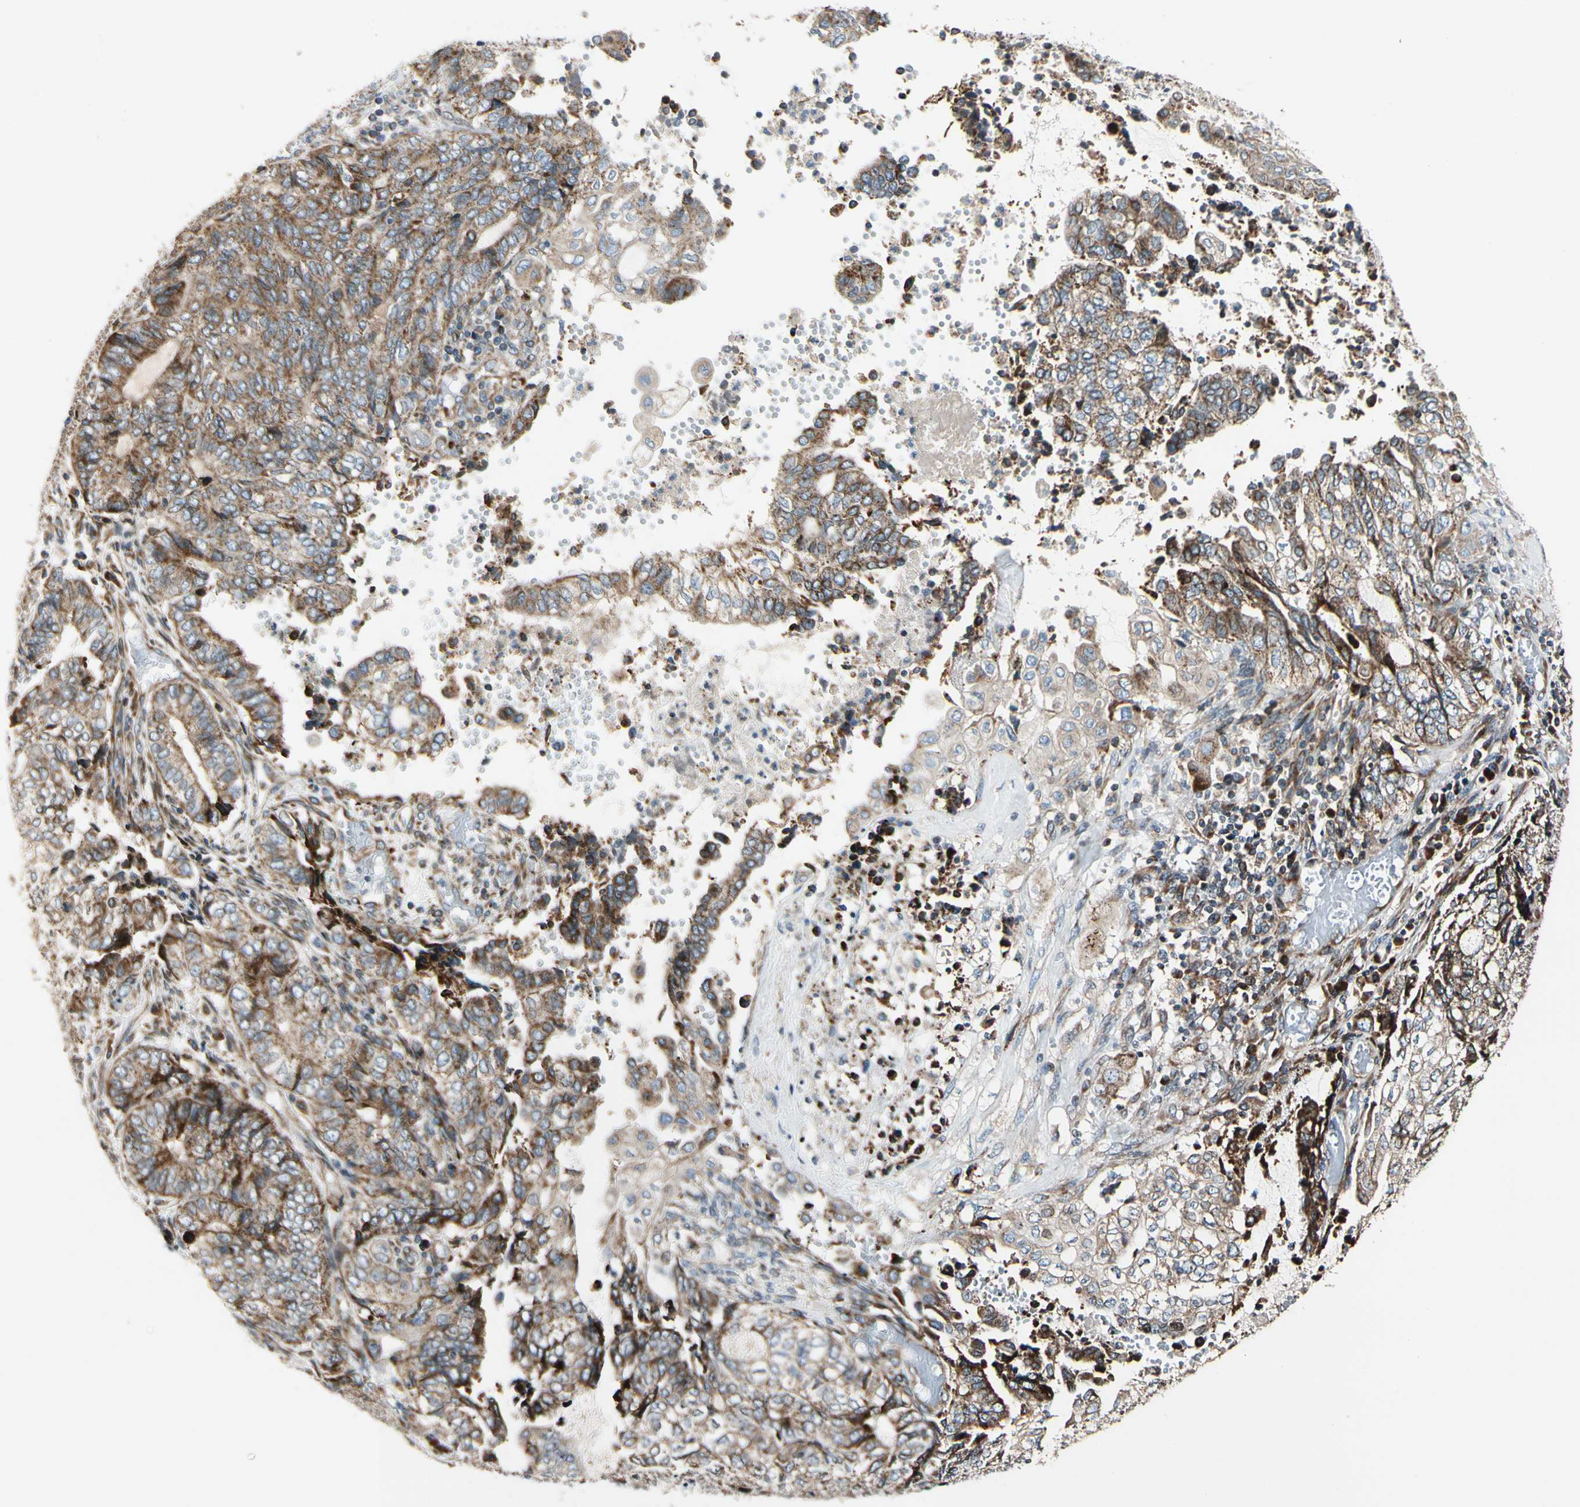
{"staining": {"intensity": "moderate", "quantity": ">75%", "location": "cytoplasmic/membranous"}, "tissue": "endometrial cancer", "cell_type": "Tumor cells", "image_type": "cancer", "snomed": [{"axis": "morphology", "description": "Adenocarcinoma, NOS"}, {"axis": "topography", "description": "Uterus"}, {"axis": "topography", "description": "Endometrium"}], "caption": "Protein staining of endometrial cancer (adenocarcinoma) tissue exhibits moderate cytoplasmic/membranous expression in approximately >75% of tumor cells. The staining was performed using DAB, with brown indicating positive protein expression. Nuclei are stained blue with hematoxylin.", "gene": "MRPL9", "patient": {"sex": "female", "age": 70}}